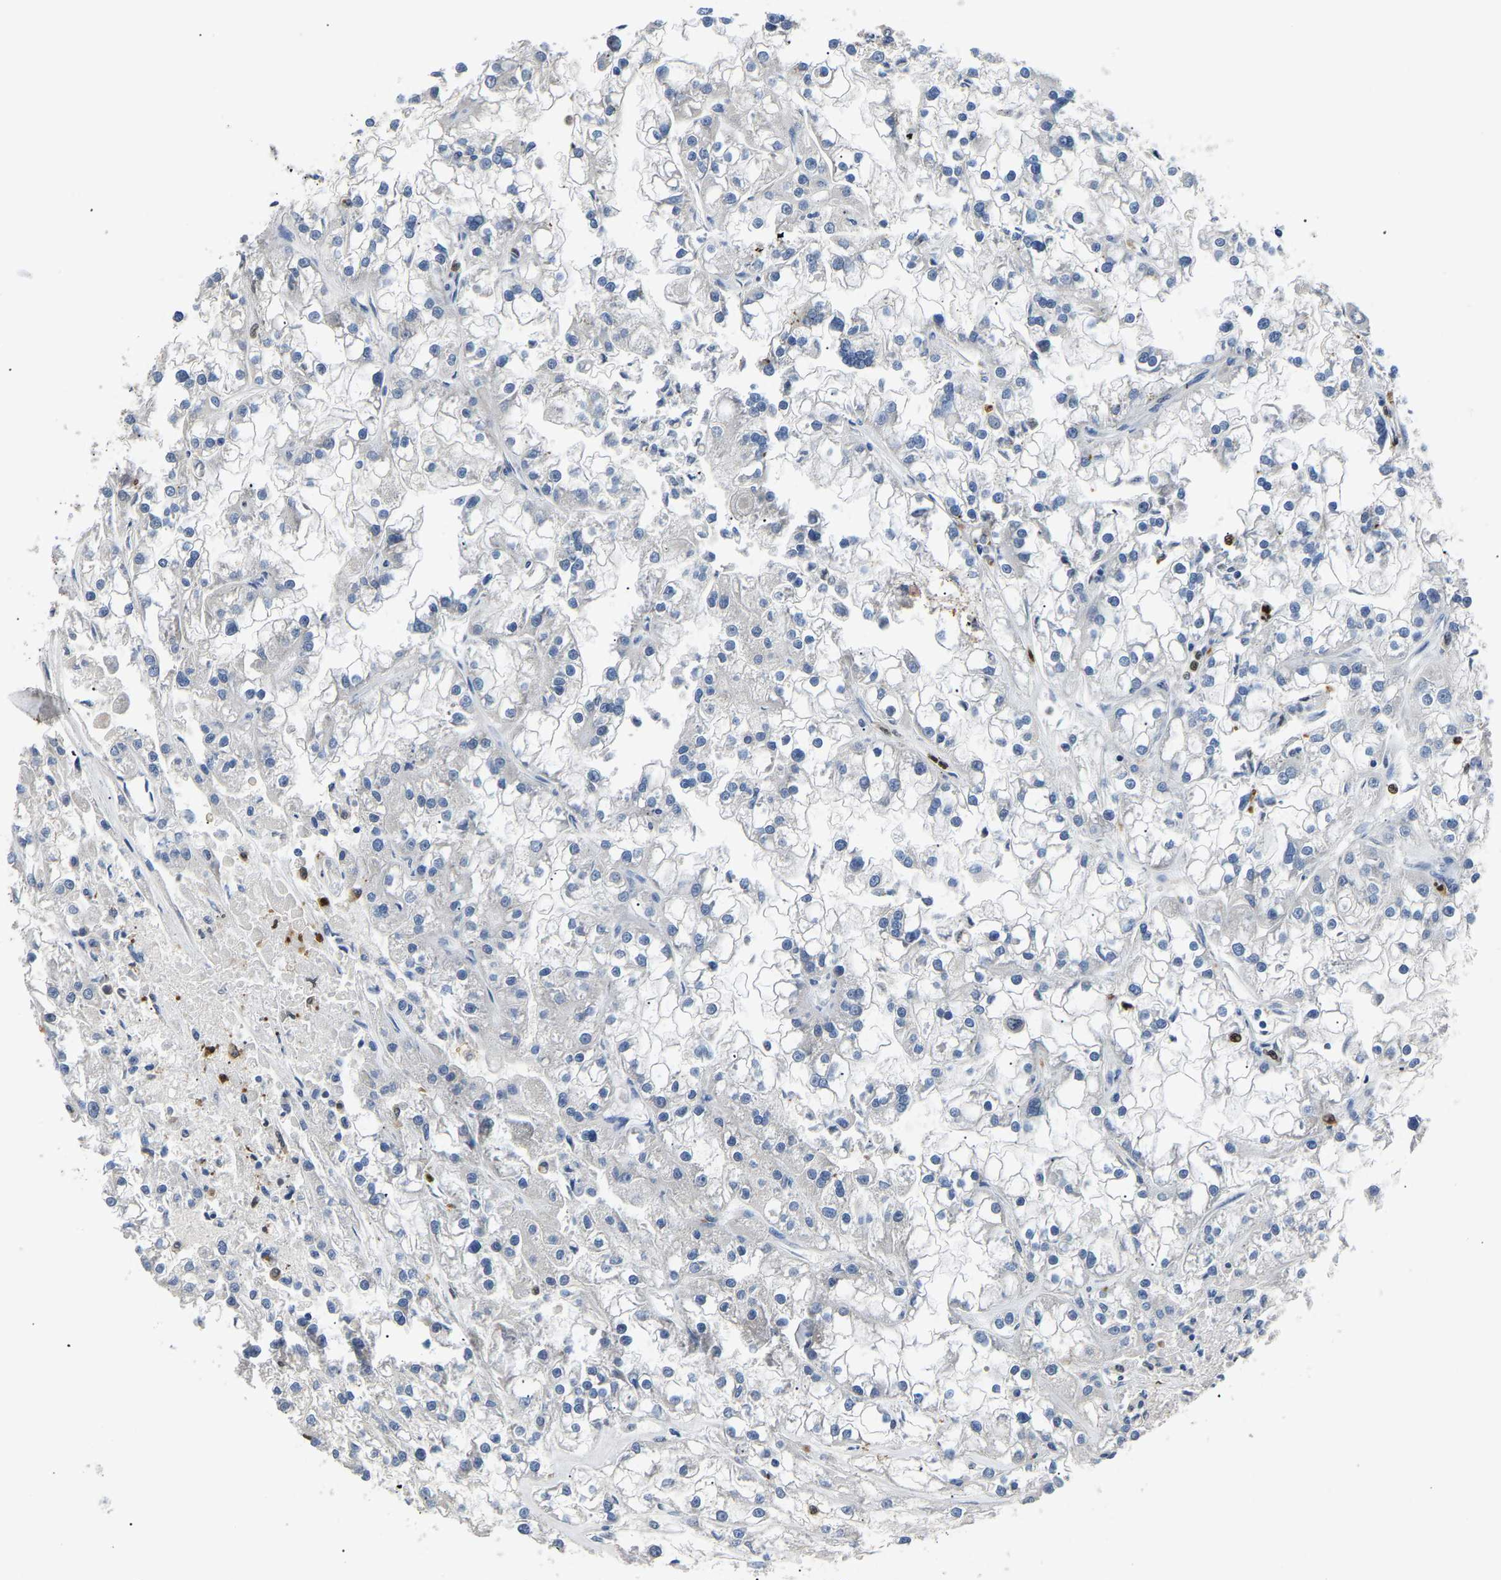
{"staining": {"intensity": "negative", "quantity": "none", "location": "none"}, "tissue": "renal cancer", "cell_type": "Tumor cells", "image_type": "cancer", "snomed": [{"axis": "morphology", "description": "Adenocarcinoma, NOS"}, {"axis": "topography", "description": "Kidney"}], "caption": "IHC of human renal adenocarcinoma shows no positivity in tumor cells.", "gene": "TOR1B", "patient": {"sex": "female", "age": 52}}